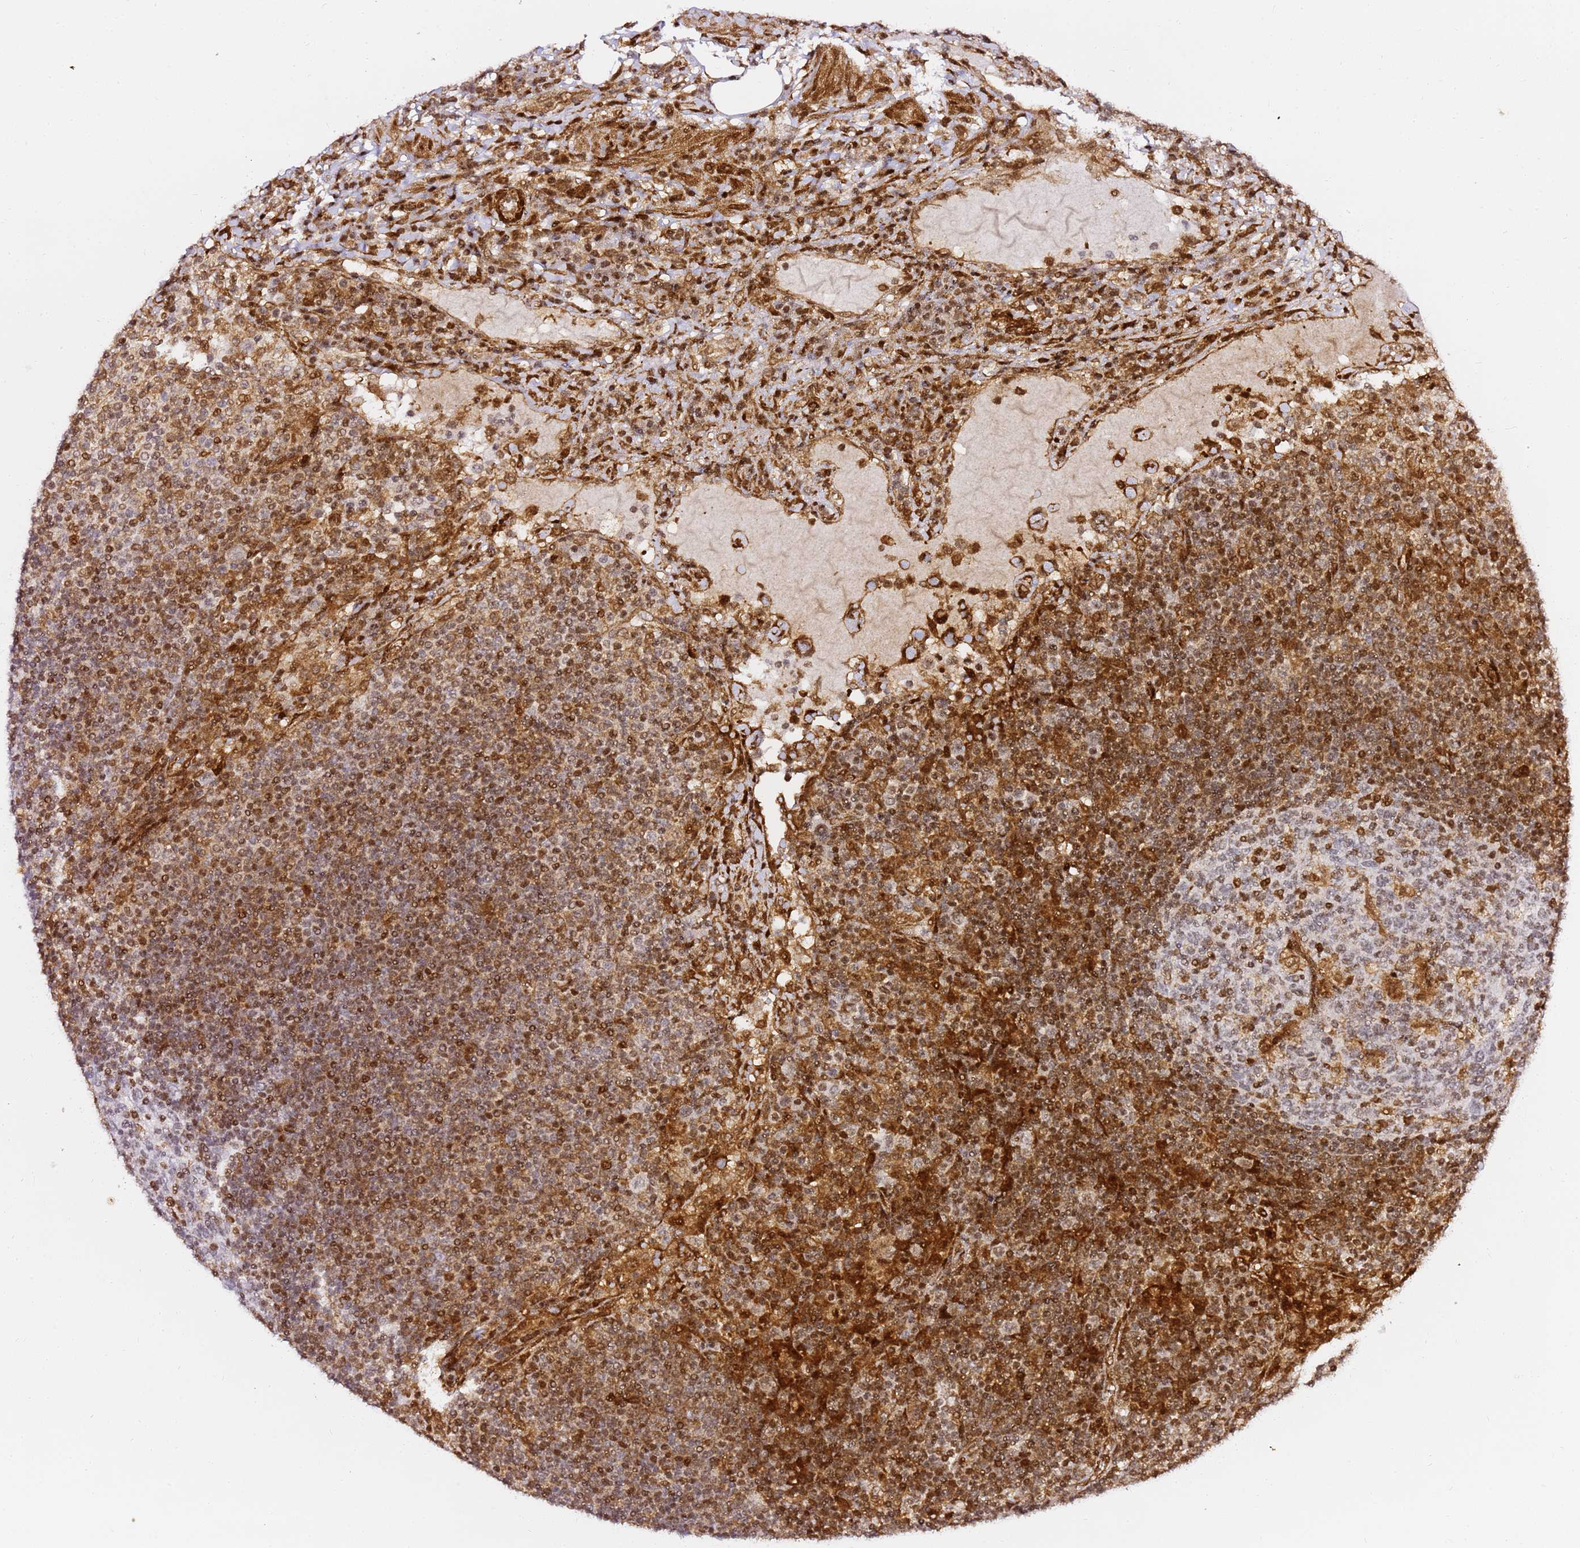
{"staining": {"intensity": "strong", "quantity": "<25%", "location": "nuclear"}, "tissue": "lymph node", "cell_type": "Germinal center cells", "image_type": "normal", "snomed": [{"axis": "morphology", "description": "Normal tissue, NOS"}, {"axis": "topography", "description": "Lymph node"}], "caption": "Immunohistochemistry (IHC) of benign lymph node shows medium levels of strong nuclear positivity in about <25% of germinal center cells.", "gene": "GBP2", "patient": {"sex": "female", "age": 53}}